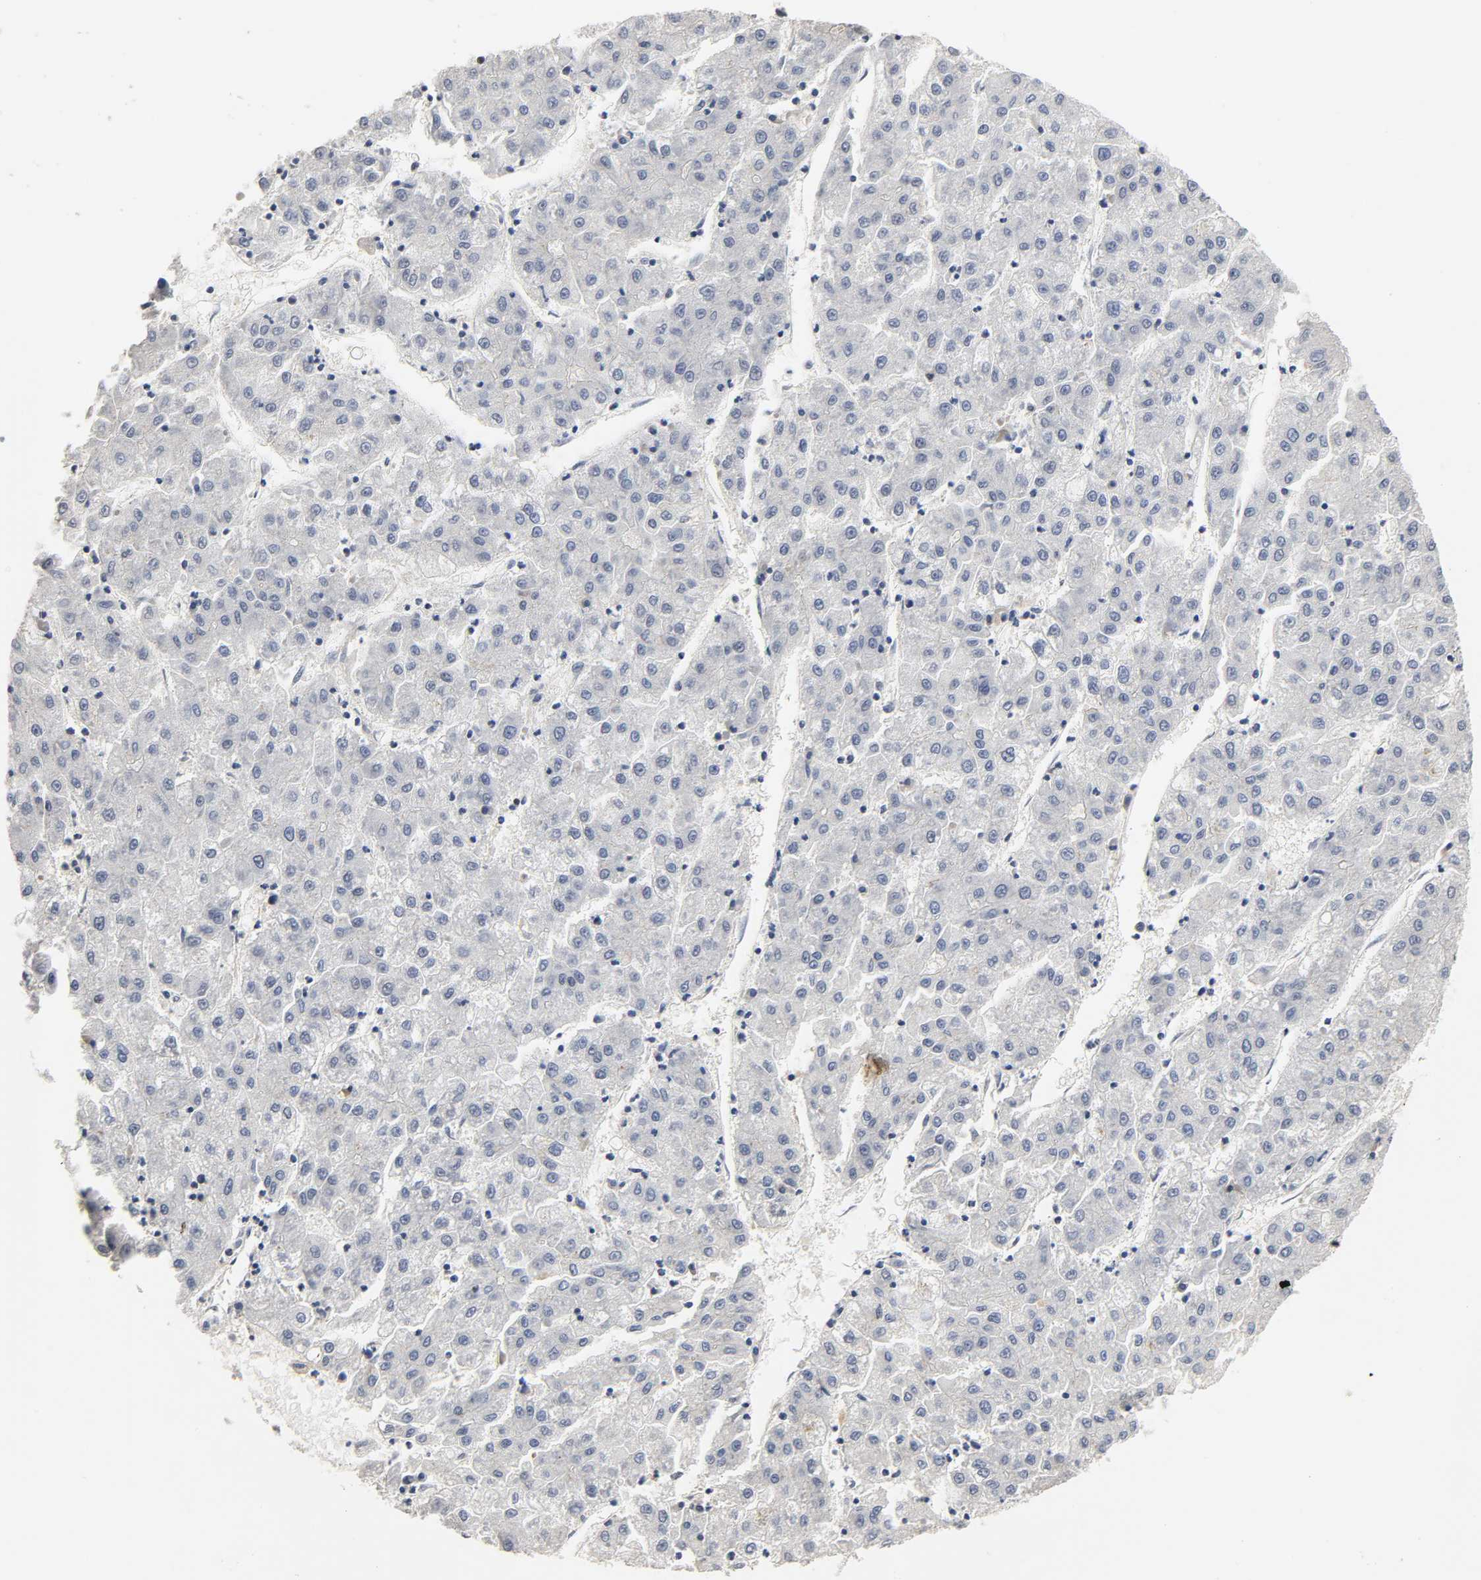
{"staining": {"intensity": "negative", "quantity": "none", "location": "none"}, "tissue": "liver cancer", "cell_type": "Tumor cells", "image_type": "cancer", "snomed": [{"axis": "morphology", "description": "Carcinoma, Hepatocellular, NOS"}, {"axis": "topography", "description": "Liver"}], "caption": "The immunohistochemistry image has no significant positivity in tumor cells of hepatocellular carcinoma (liver) tissue.", "gene": "NCOA6", "patient": {"sex": "male", "age": 72}}